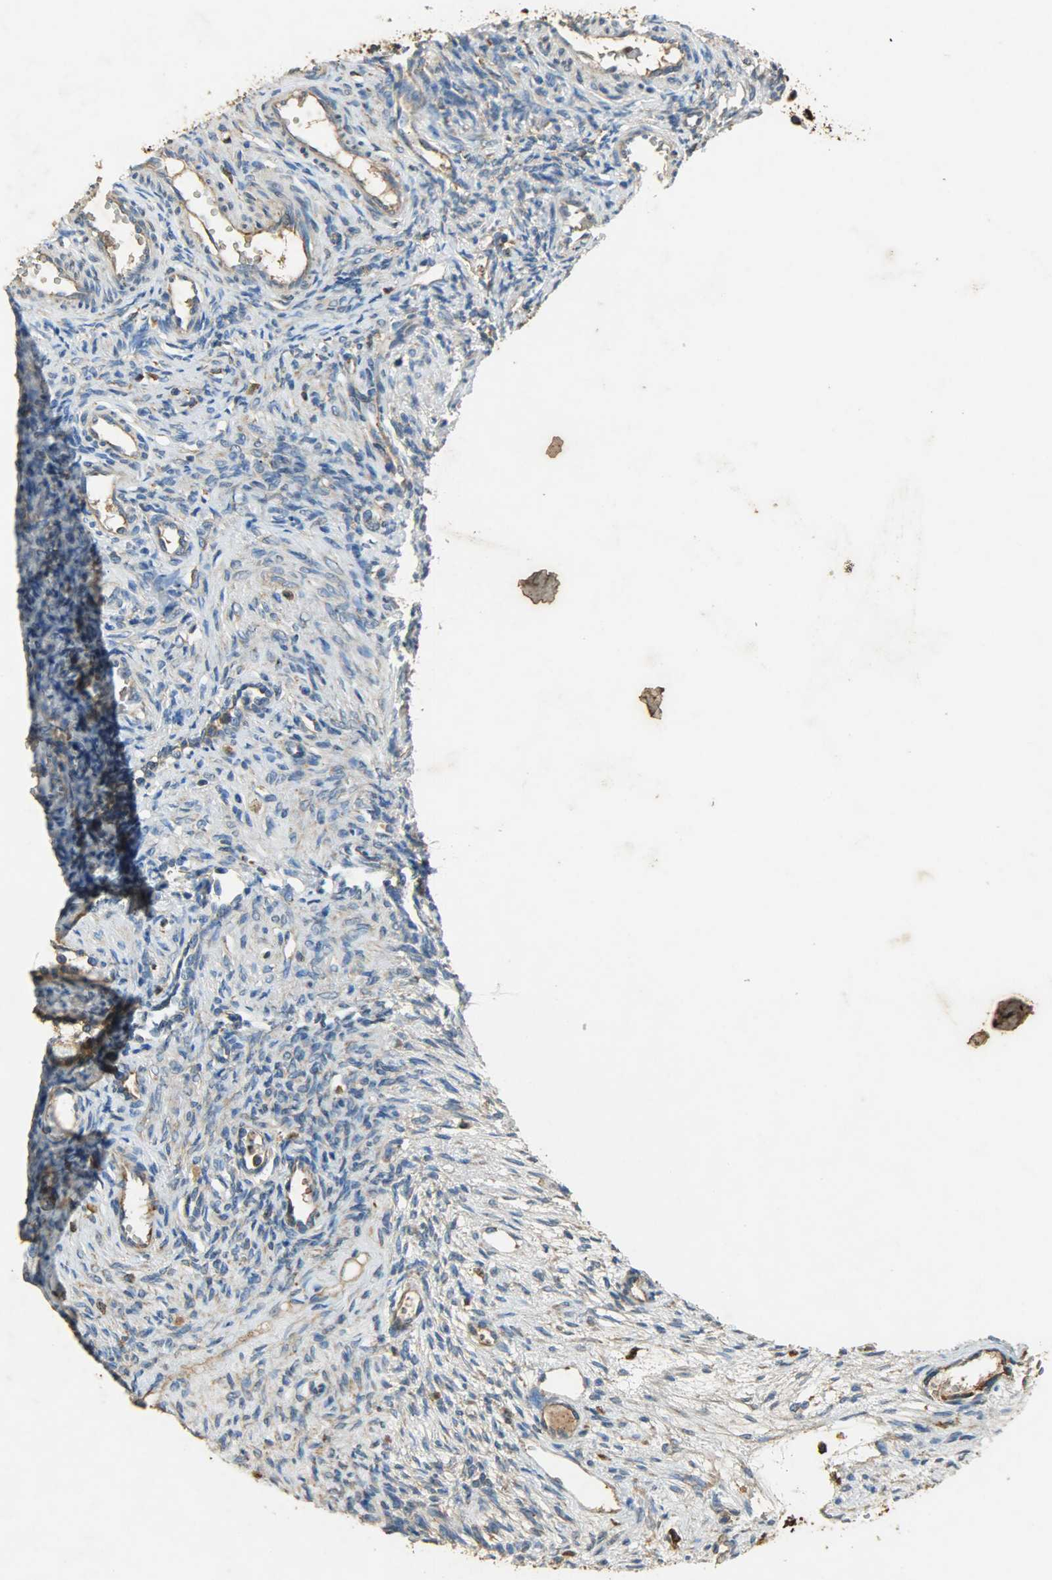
{"staining": {"intensity": "moderate", "quantity": "25%-75%", "location": "cytoplasmic/membranous"}, "tissue": "ovary", "cell_type": "Ovarian stroma cells", "image_type": "normal", "snomed": [{"axis": "morphology", "description": "Normal tissue, NOS"}, {"axis": "topography", "description": "Ovary"}], "caption": "A histopathology image of human ovary stained for a protein demonstrates moderate cytoplasmic/membranous brown staining in ovarian stroma cells. (brown staining indicates protein expression, while blue staining denotes nuclei).", "gene": "HSPA5", "patient": {"sex": "female", "age": 33}}